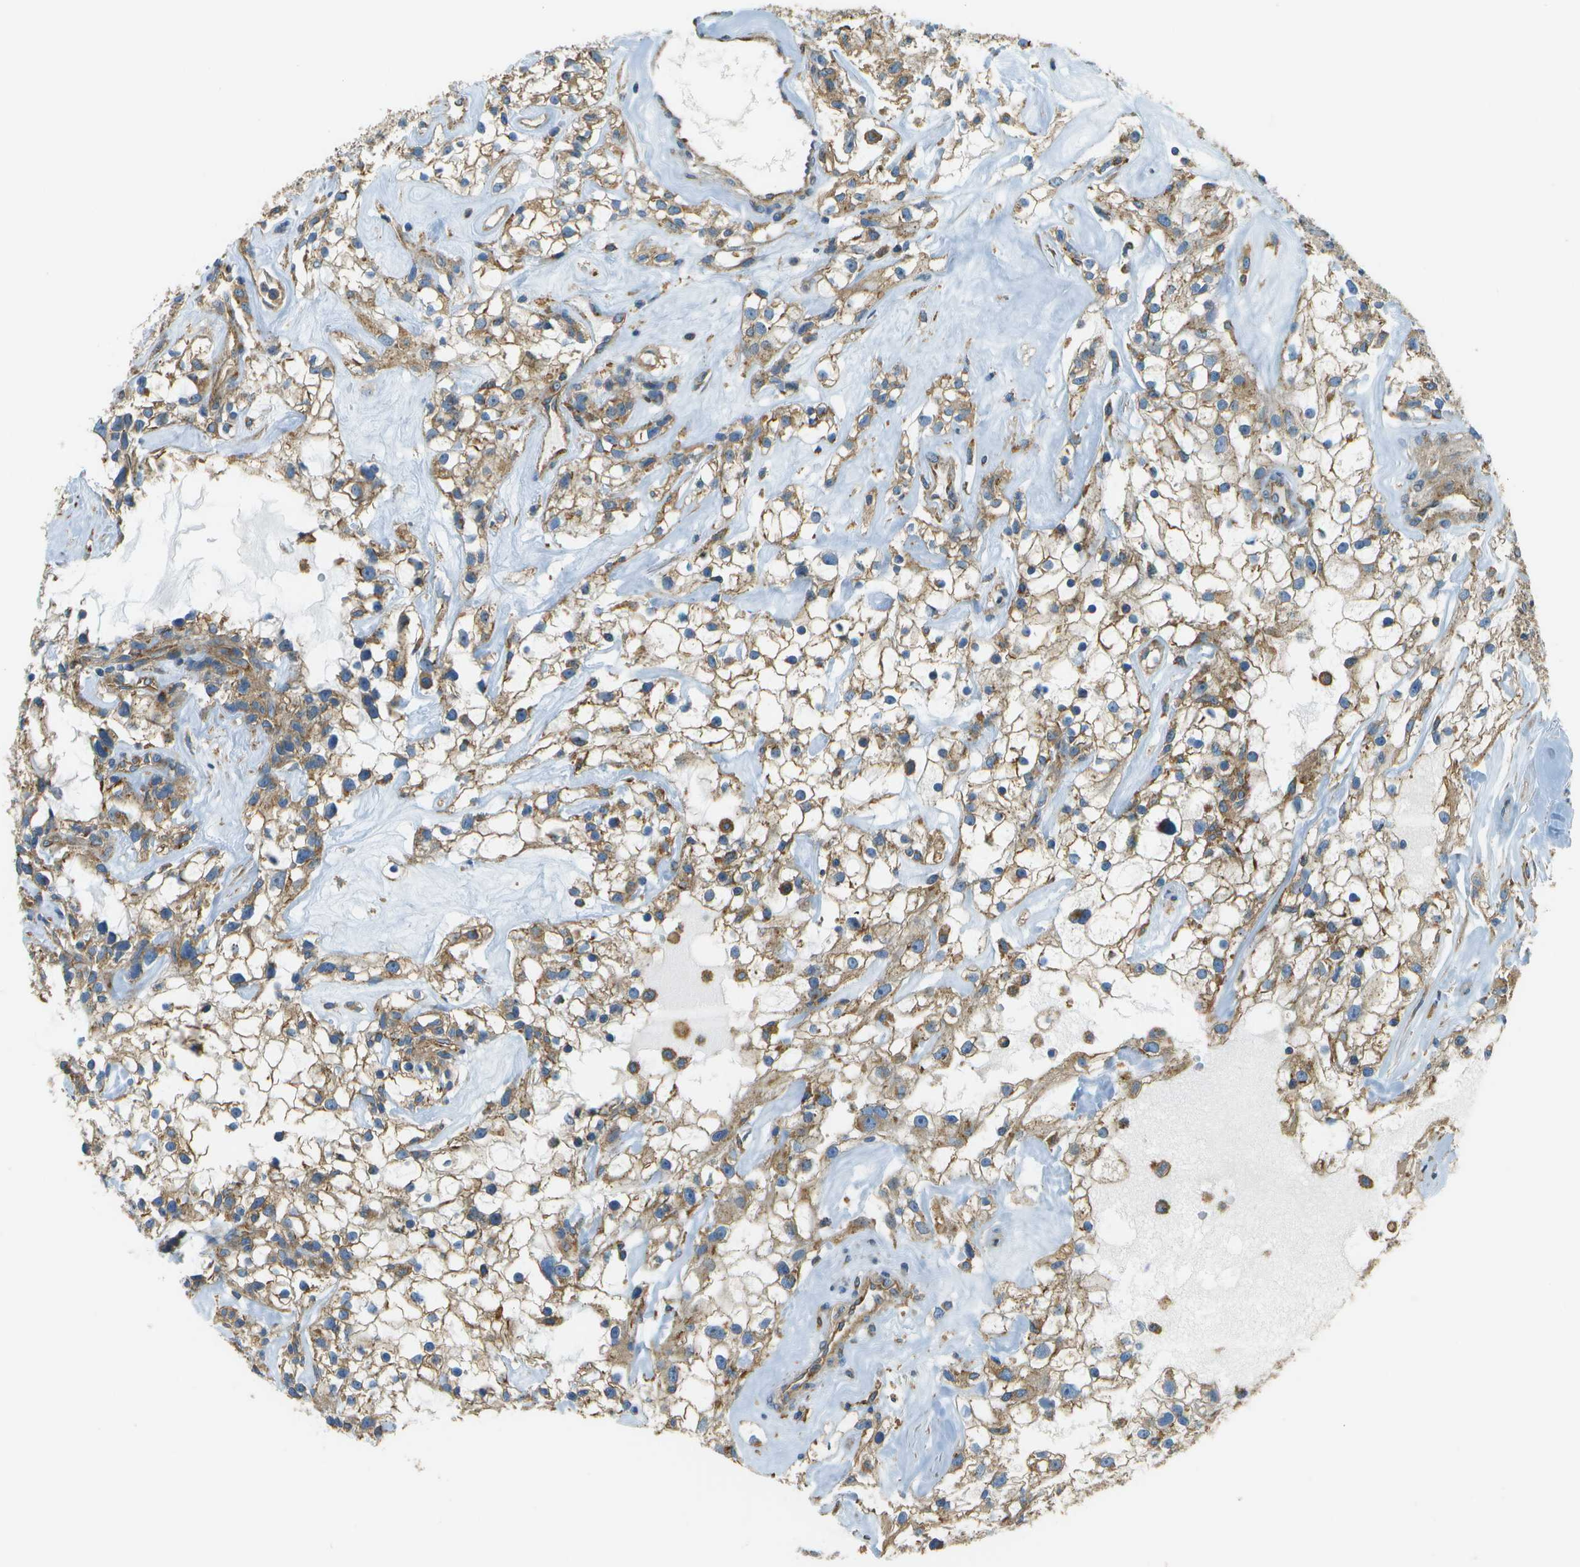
{"staining": {"intensity": "moderate", "quantity": ">75%", "location": "cytoplasmic/membranous"}, "tissue": "renal cancer", "cell_type": "Tumor cells", "image_type": "cancer", "snomed": [{"axis": "morphology", "description": "Adenocarcinoma, NOS"}, {"axis": "topography", "description": "Kidney"}], "caption": "This is a photomicrograph of immunohistochemistry staining of adenocarcinoma (renal), which shows moderate staining in the cytoplasmic/membranous of tumor cells.", "gene": "CLTC", "patient": {"sex": "female", "age": 60}}